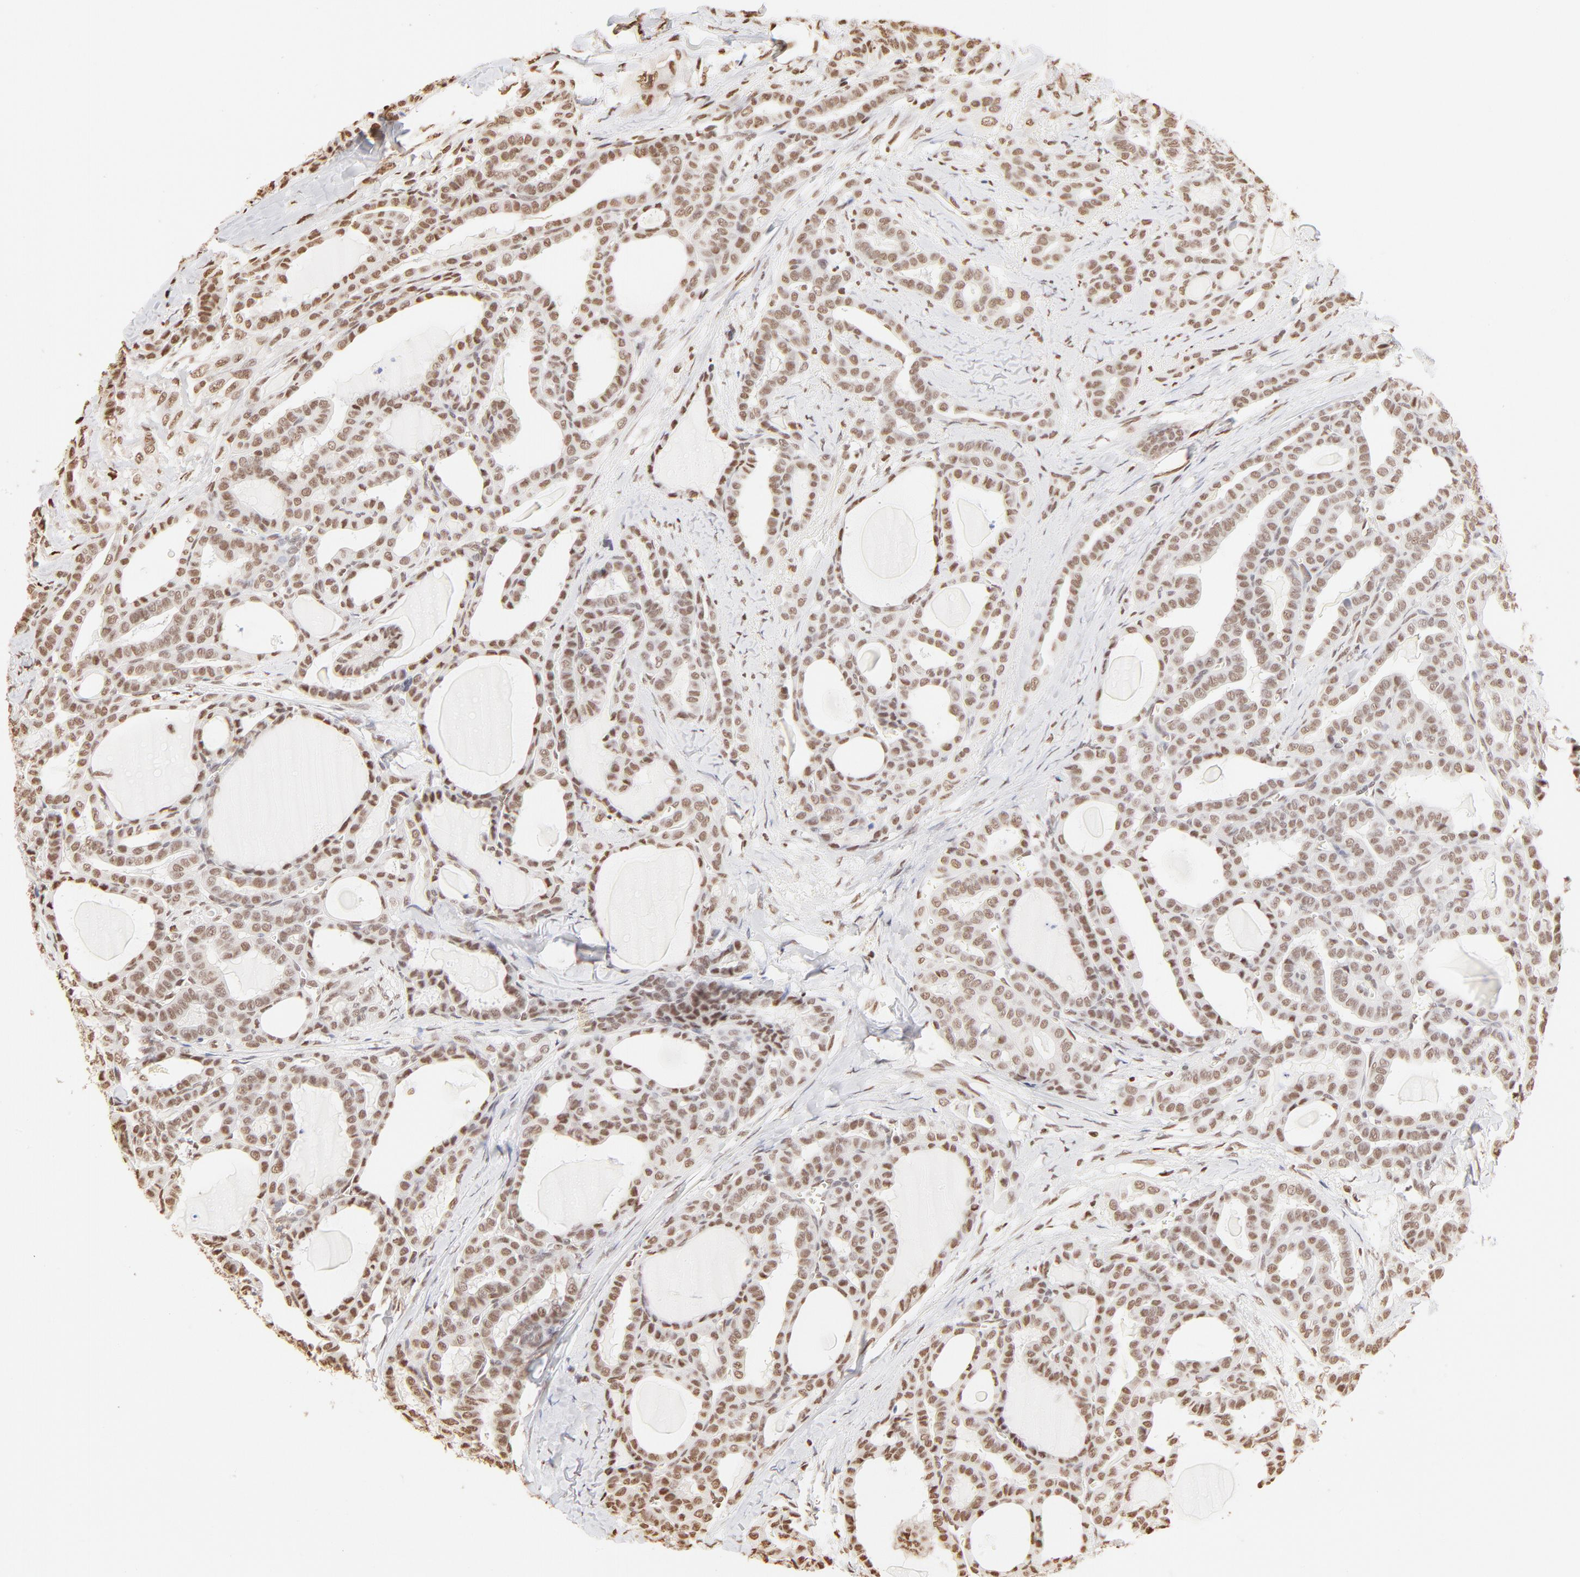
{"staining": {"intensity": "moderate", "quantity": ">75%", "location": "nuclear"}, "tissue": "thyroid cancer", "cell_type": "Tumor cells", "image_type": "cancer", "snomed": [{"axis": "morphology", "description": "Carcinoma, NOS"}, {"axis": "topography", "description": "Thyroid gland"}], "caption": "Thyroid cancer (carcinoma) was stained to show a protein in brown. There is medium levels of moderate nuclear expression in approximately >75% of tumor cells.", "gene": "ZNF540", "patient": {"sex": "female", "age": 91}}